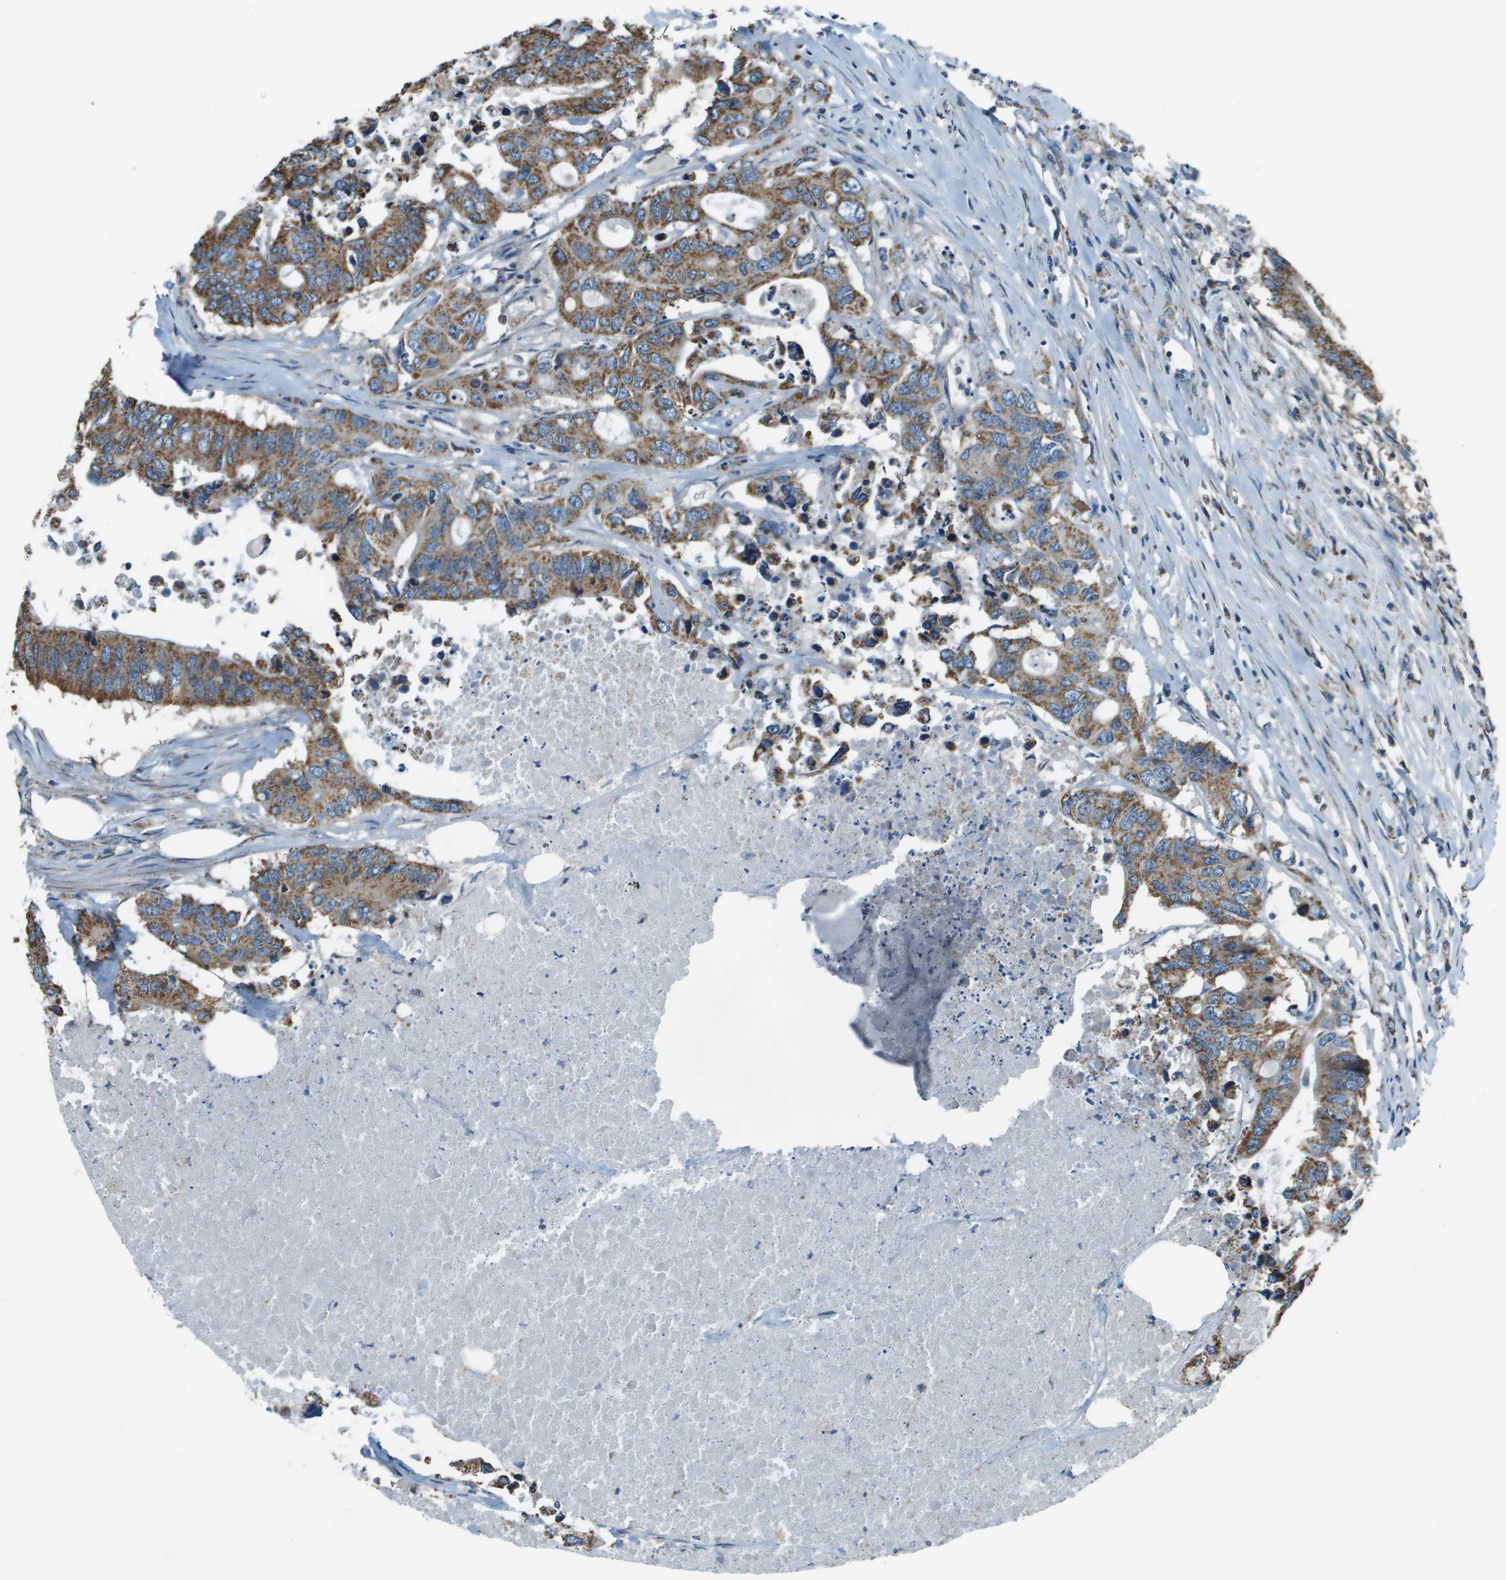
{"staining": {"intensity": "moderate", "quantity": ">75%", "location": "cytoplasmic/membranous"}, "tissue": "colorectal cancer", "cell_type": "Tumor cells", "image_type": "cancer", "snomed": [{"axis": "morphology", "description": "Adenocarcinoma, NOS"}, {"axis": "topography", "description": "Colon"}], "caption": "High-magnification brightfield microscopy of colorectal cancer (adenocarcinoma) stained with DAB (brown) and counterstained with hematoxylin (blue). tumor cells exhibit moderate cytoplasmic/membranous expression is identified in approximately>75% of cells. (Stains: DAB in brown, nuclei in blue, Microscopy: brightfield microscopy at high magnification).", "gene": "TMEM51", "patient": {"sex": "male", "age": 71}}